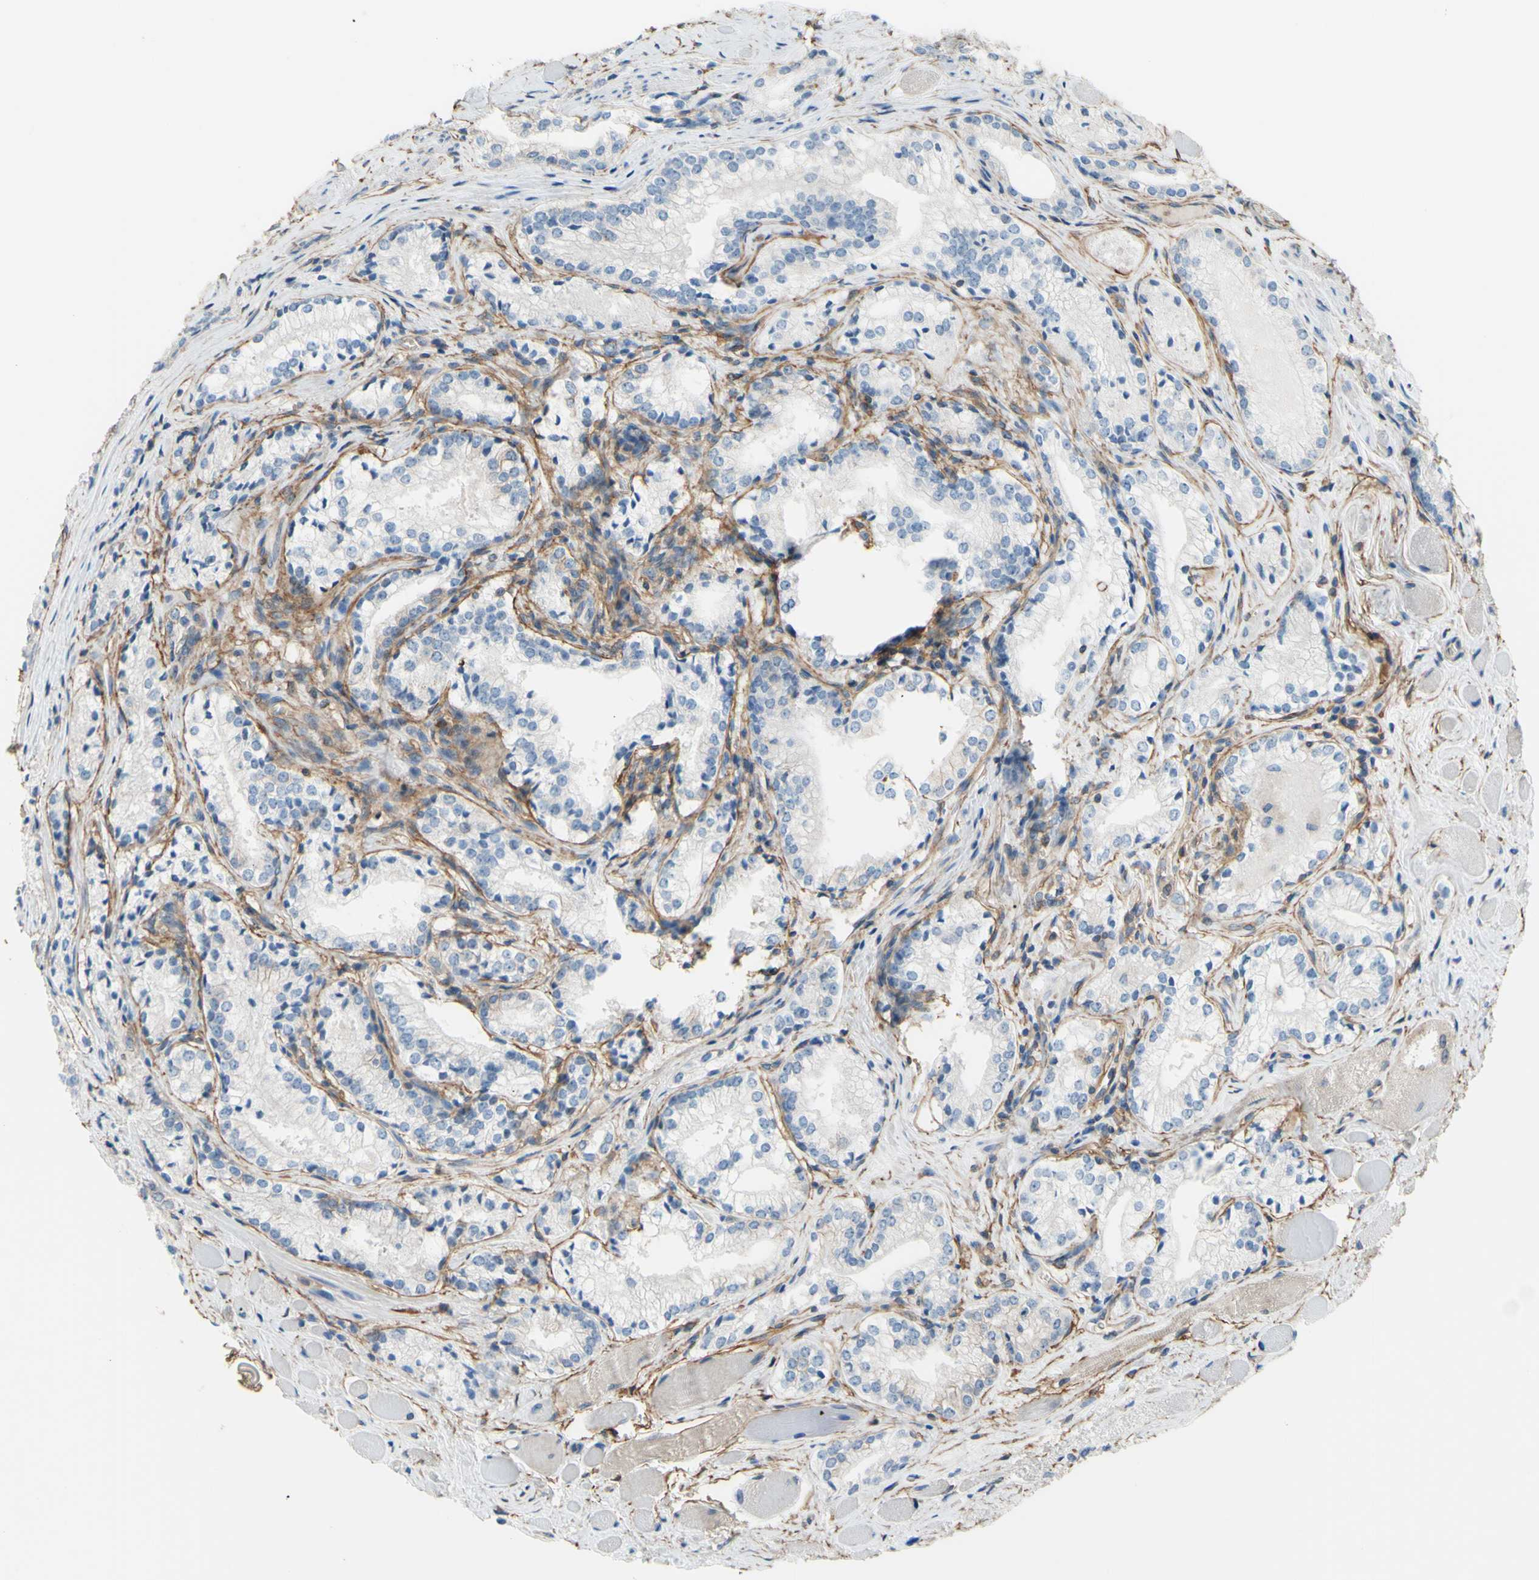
{"staining": {"intensity": "weak", "quantity": "<25%", "location": "cytoplasmic/membranous"}, "tissue": "prostate cancer", "cell_type": "Tumor cells", "image_type": "cancer", "snomed": [{"axis": "morphology", "description": "Adenocarcinoma, Low grade"}, {"axis": "topography", "description": "Prostate"}], "caption": "Protein analysis of low-grade adenocarcinoma (prostate) shows no significant expression in tumor cells.", "gene": "ADD1", "patient": {"sex": "male", "age": 60}}